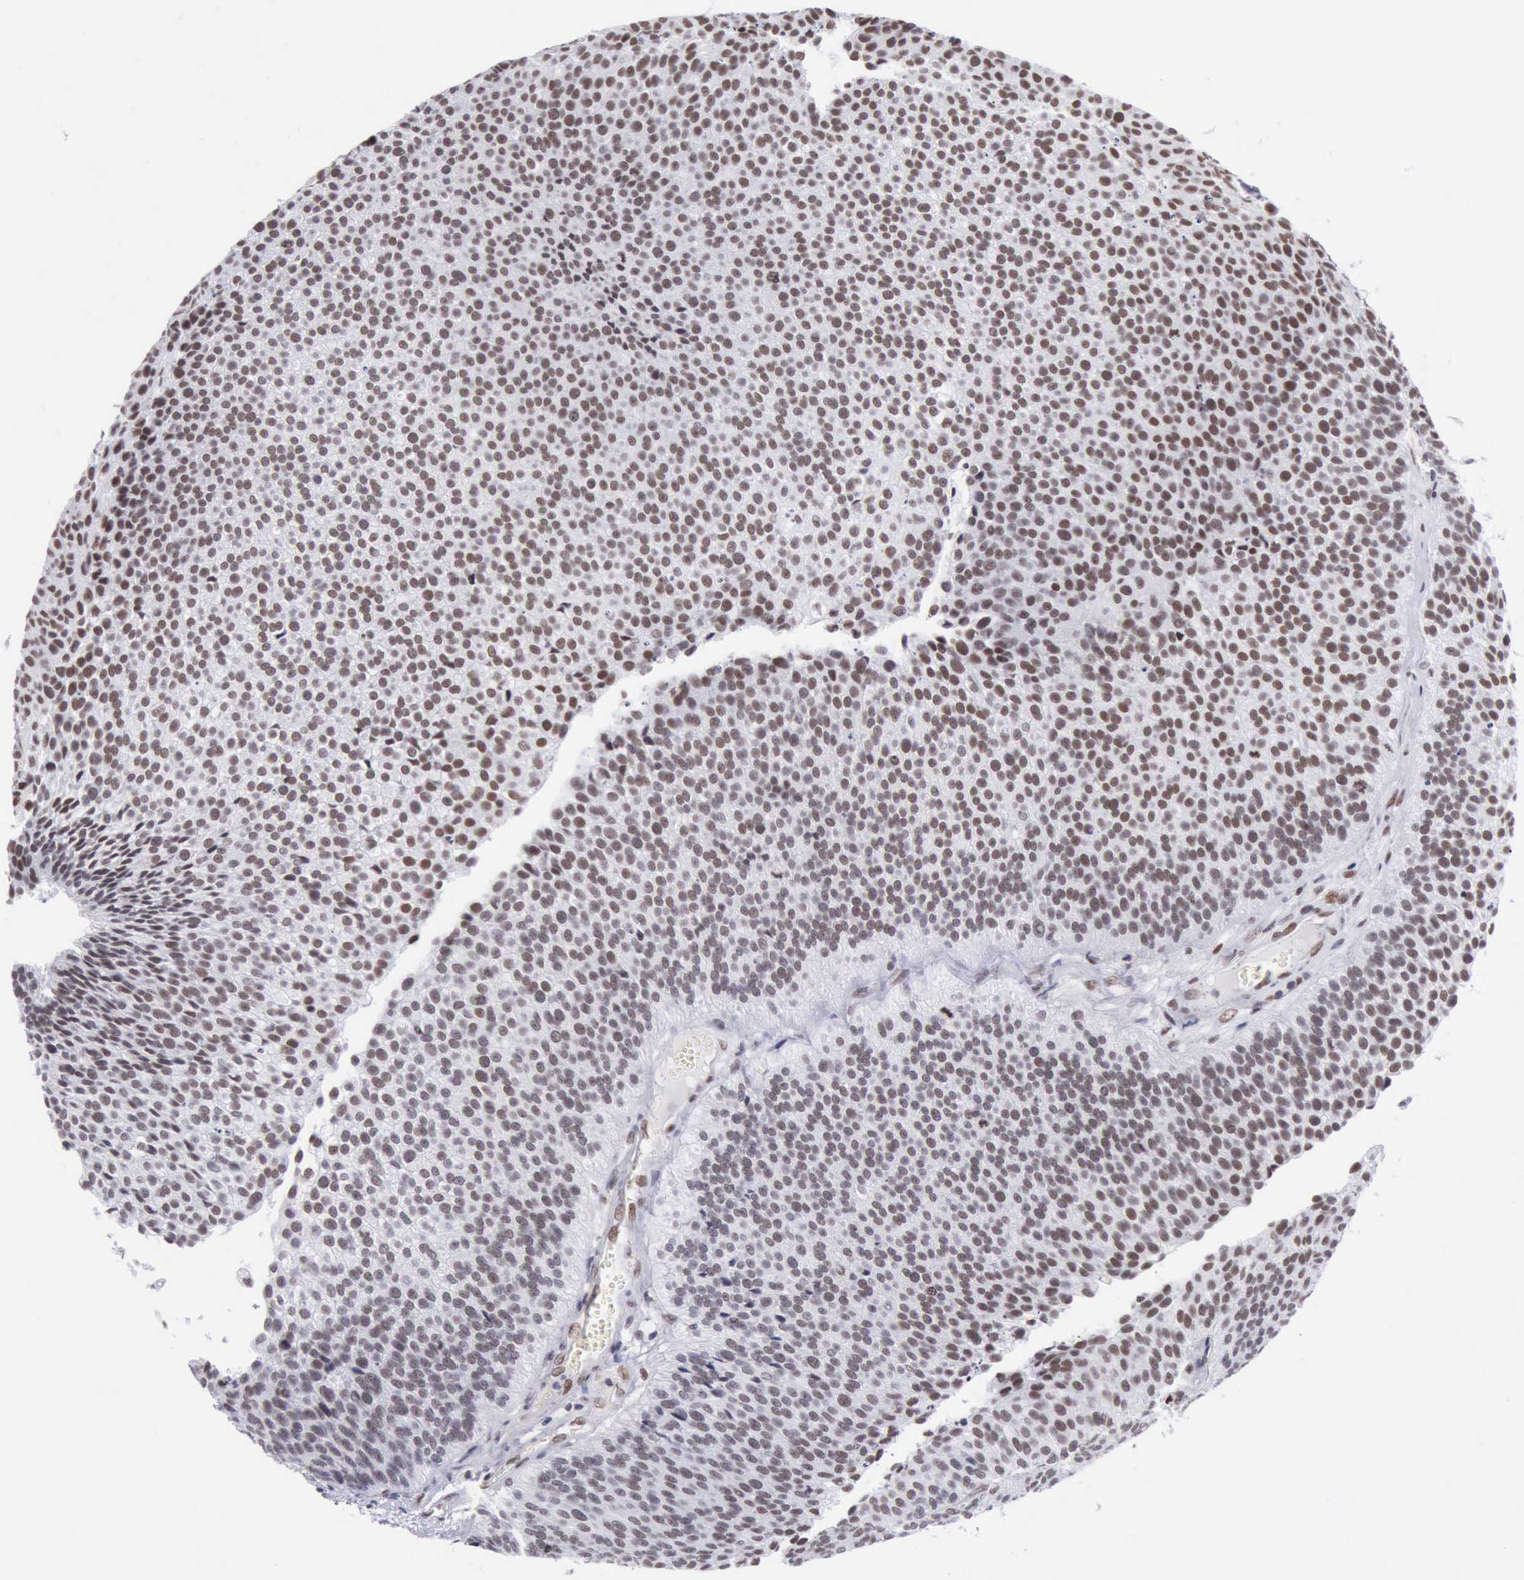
{"staining": {"intensity": "weak", "quantity": "25%-75%", "location": "nuclear"}, "tissue": "urothelial cancer", "cell_type": "Tumor cells", "image_type": "cancer", "snomed": [{"axis": "morphology", "description": "Urothelial carcinoma, Low grade"}, {"axis": "topography", "description": "Urinary bladder"}], "caption": "Brown immunohistochemical staining in human urothelial cancer demonstrates weak nuclear positivity in about 25%-75% of tumor cells.", "gene": "ERCC4", "patient": {"sex": "male", "age": 84}}